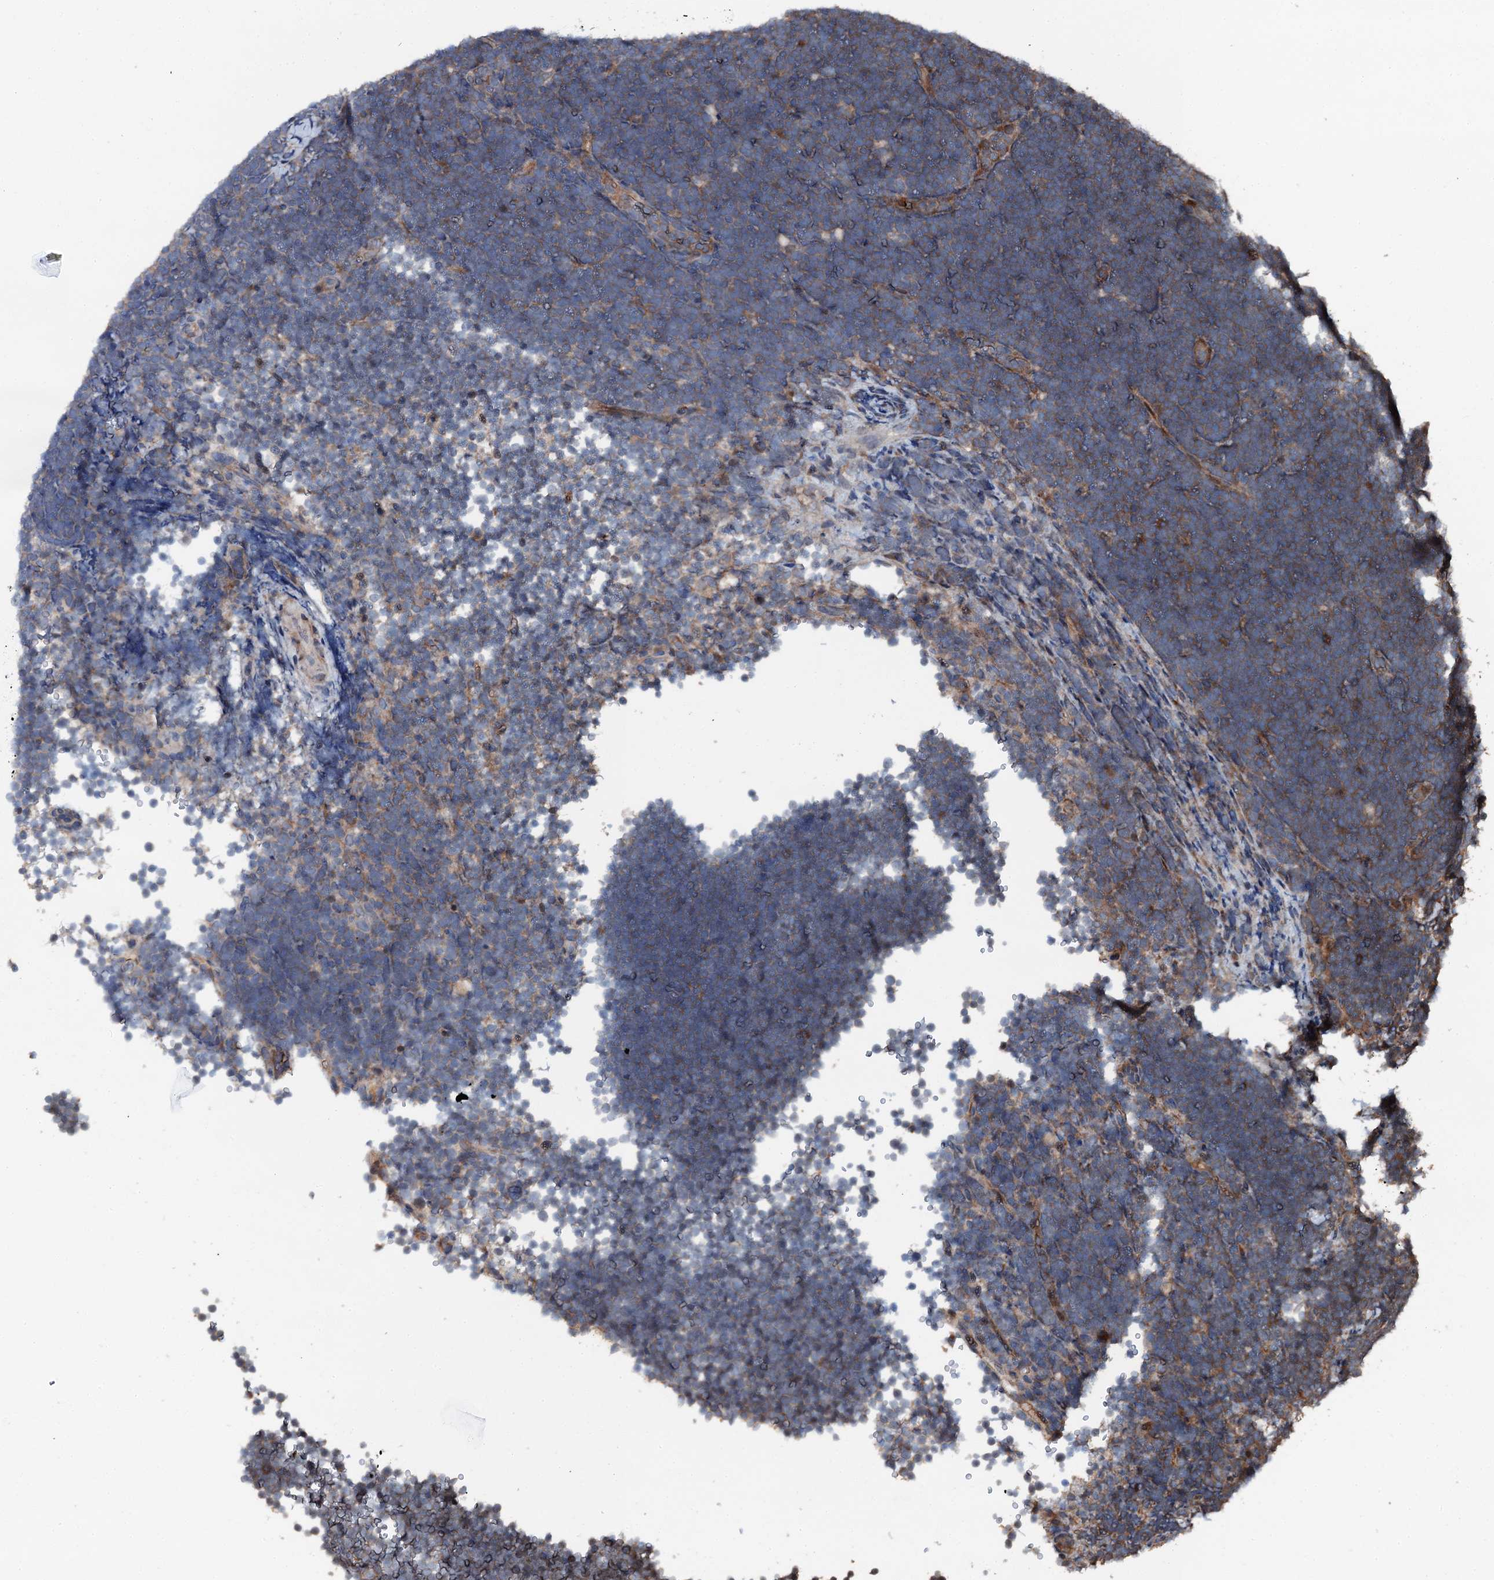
{"staining": {"intensity": "negative", "quantity": "none", "location": "none"}, "tissue": "lymphoma", "cell_type": "Tumor cells", "image_type": "cancer", "snomed": [{"axis": "morphology", "description": "Malignant lymphoma, non-Hodgkin's type, High grade"}, {"axis": "topography", "description": "Lymph node"}], "caption": "Lymphoma stained for a protein using immunohistochemistry exhibits no positivity tumor cells.", "gene": "FLYWCH1", "patient": {"sex": "male", "age": 13}}